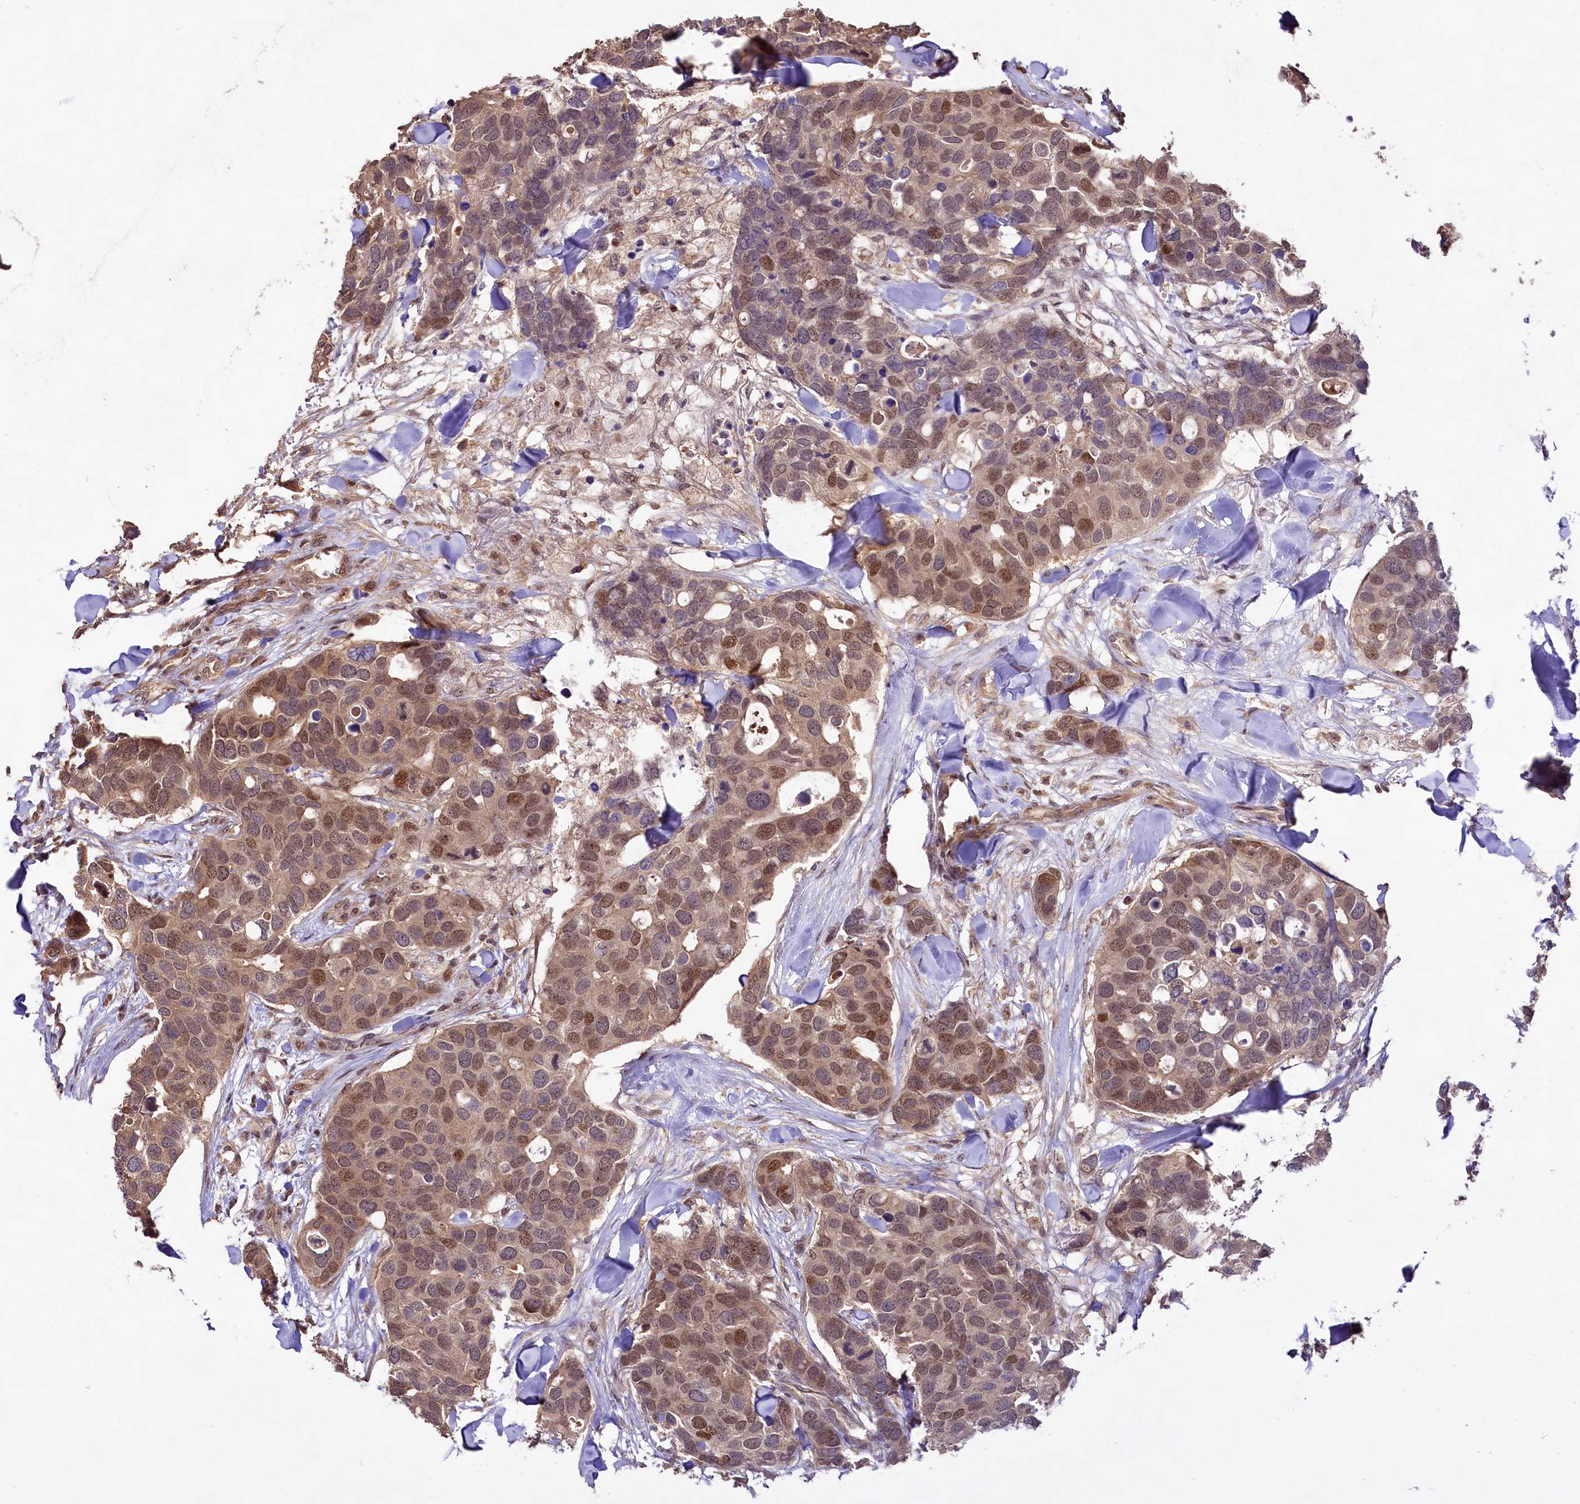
{"staining": {"intensity": "moderate", "quantity": ">75%", "location": "nuclear"}, "tissue": "breast cancer", "cell_type": "Tumor cells", "image_type": "cancer", "snomed": [{"axis": "morphology", "description": "Duct carcinoma"}, {"axis": "topography", "description": "Breast"}], "caption": "A photomicrograph showing moderate nuclear positivity in approximately >75% of tumor cells in infiltrating ductal carcinoma (breast), as visualized by brown immunohistochemical staining.", "gene": "RRP8", "patient": {"sex": "female", "age": 83}}